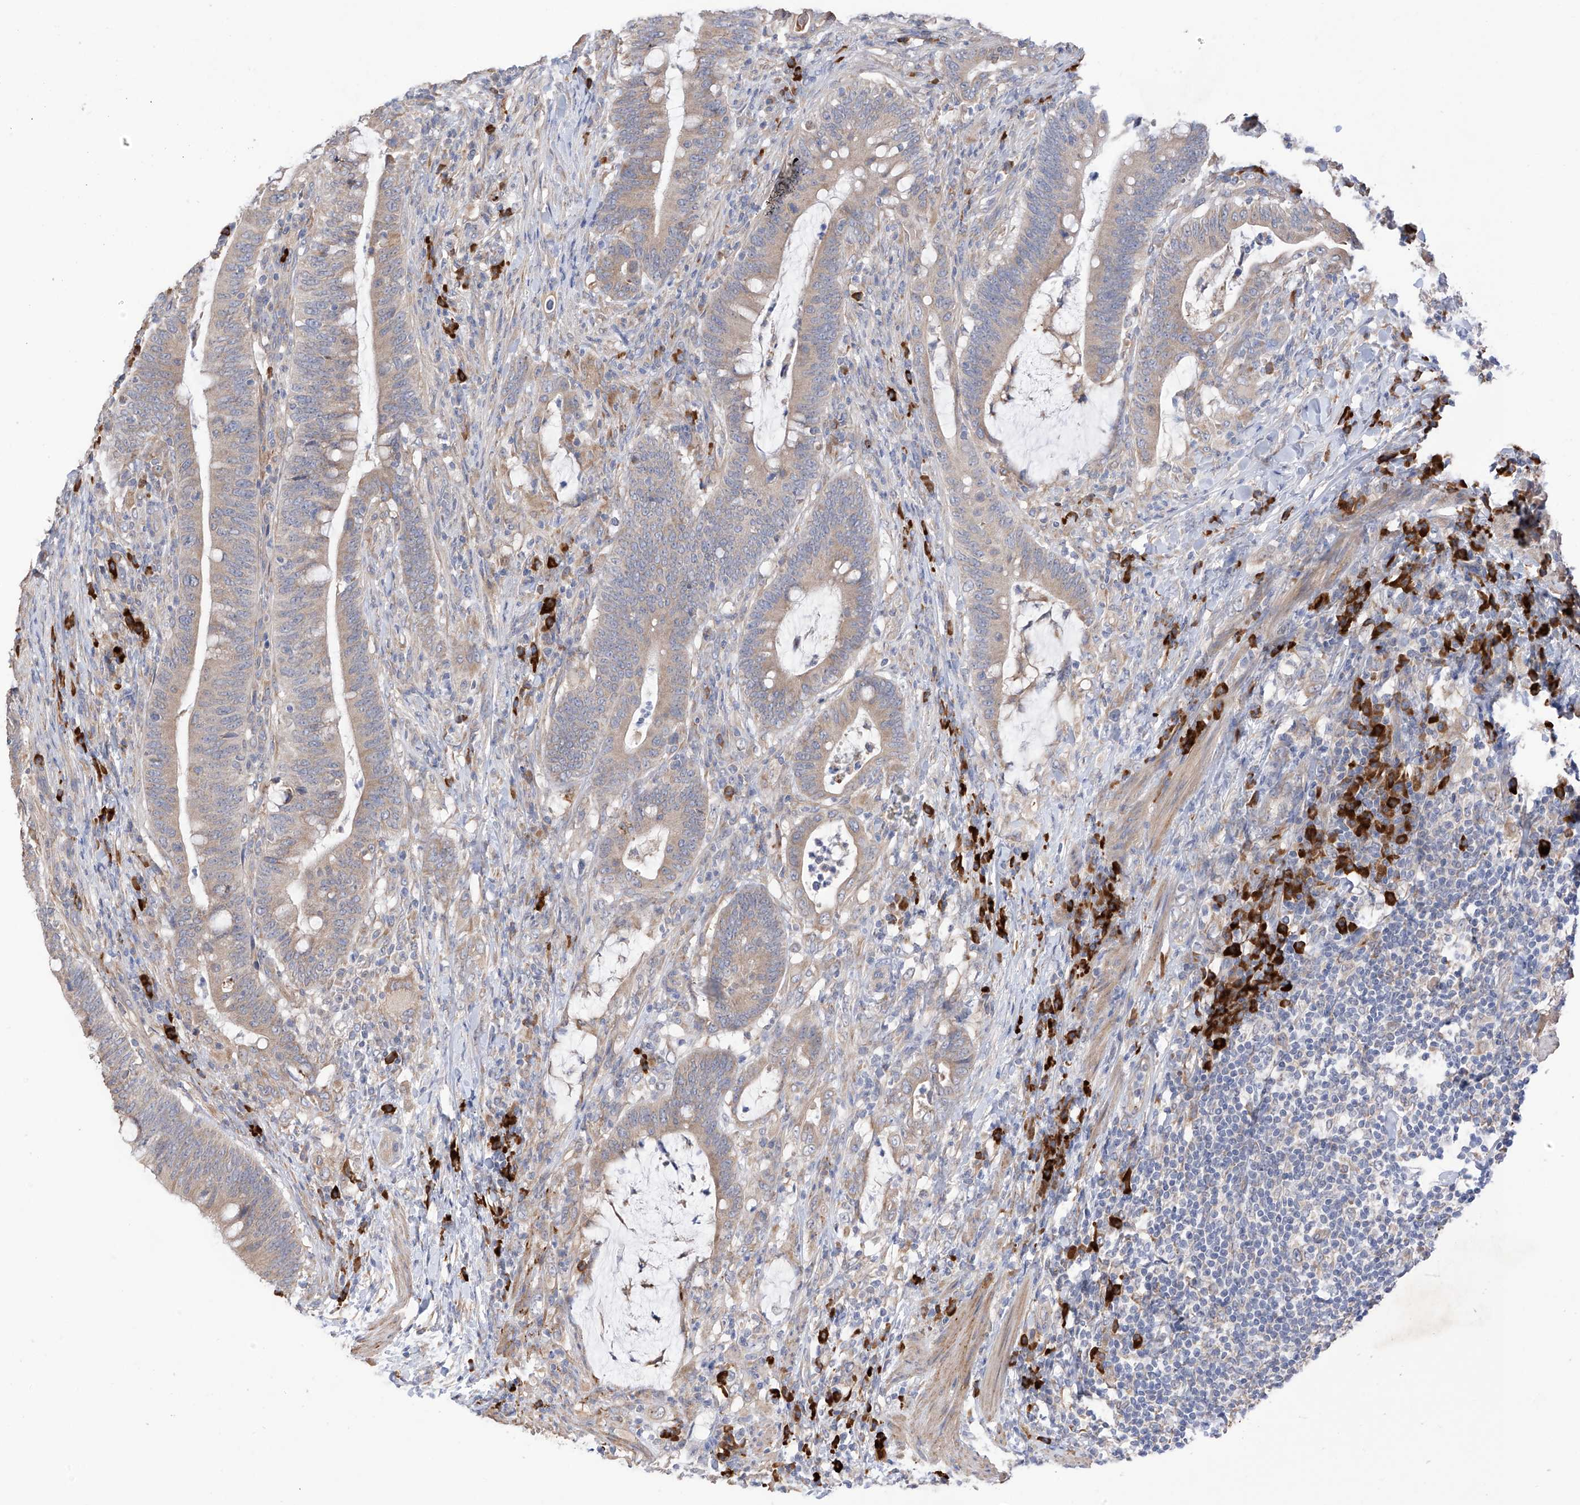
{"staining": {"intensity": "moderate", "quantity": "<25%", "location": "cytoplasmic/membranous"}, "tissue": "colorectal cancer", "cell_type": "Tumor cells", "image_type": "cancer", "snomed": [{"axis": "morphology", "description": "Adenocarcinoma, NOS"}, {"axis": "topography", "description": "Colon"}], "caption": "Moderate cytoplasmic/membranous expression for a protein is appreciated in approximately <25% of tumor cells of colorectal adenocarcinoma using immunohistochemistry.", "gene": "REC8", "patient": {"sex": "female", "age": 66}}